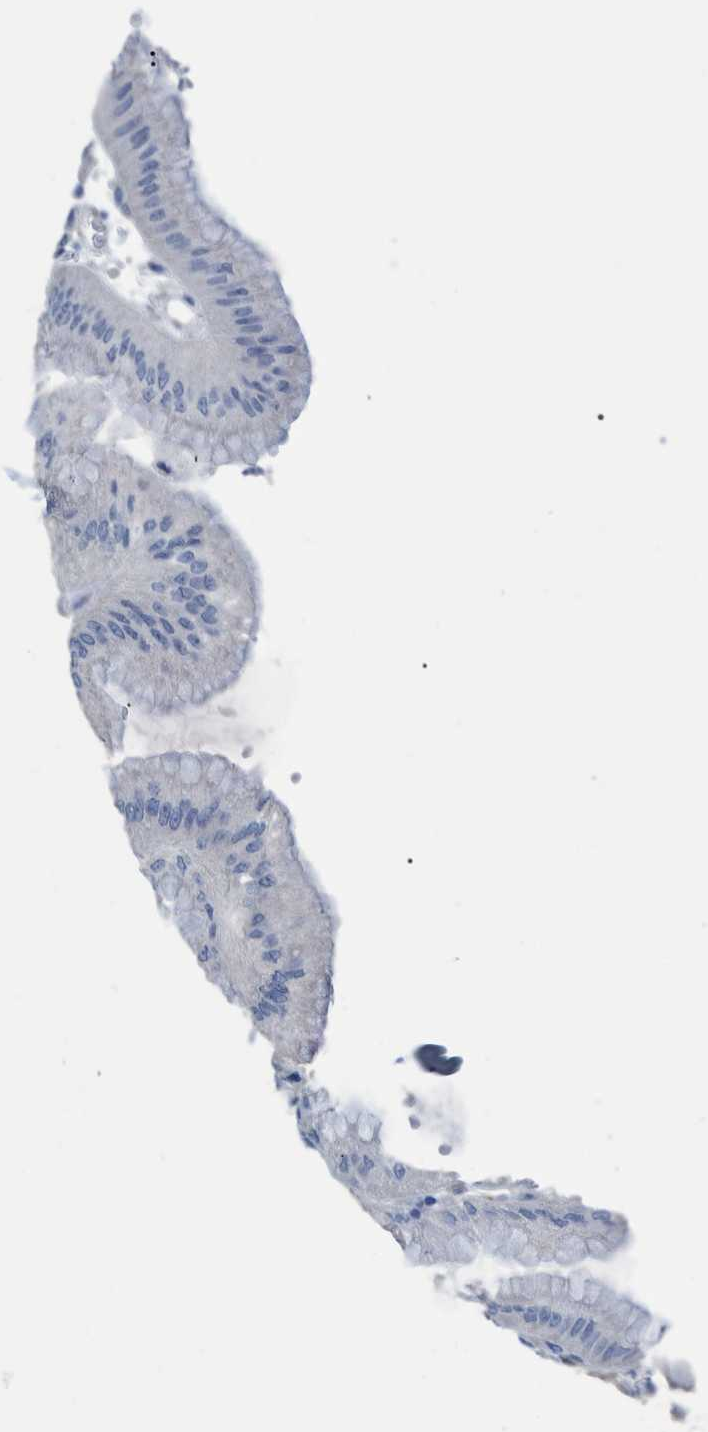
{"staining": {"intensity": "negative", "quantity": "none", "location": "none"}, "tissue": "stomach", "cell_type": "Glandular cells", "image_type": "normal", "snomed": [{"axis": "morphology", "description": "Normal tissue, NOS"}, {"axis": "topography", "description": "Stomach, lower"}], "caption": "The photomicrograph exhibits no significant staining in glandular cells of stomach.", "gene": "IDO1", "patient": {"sex": "male", "age": 71}}